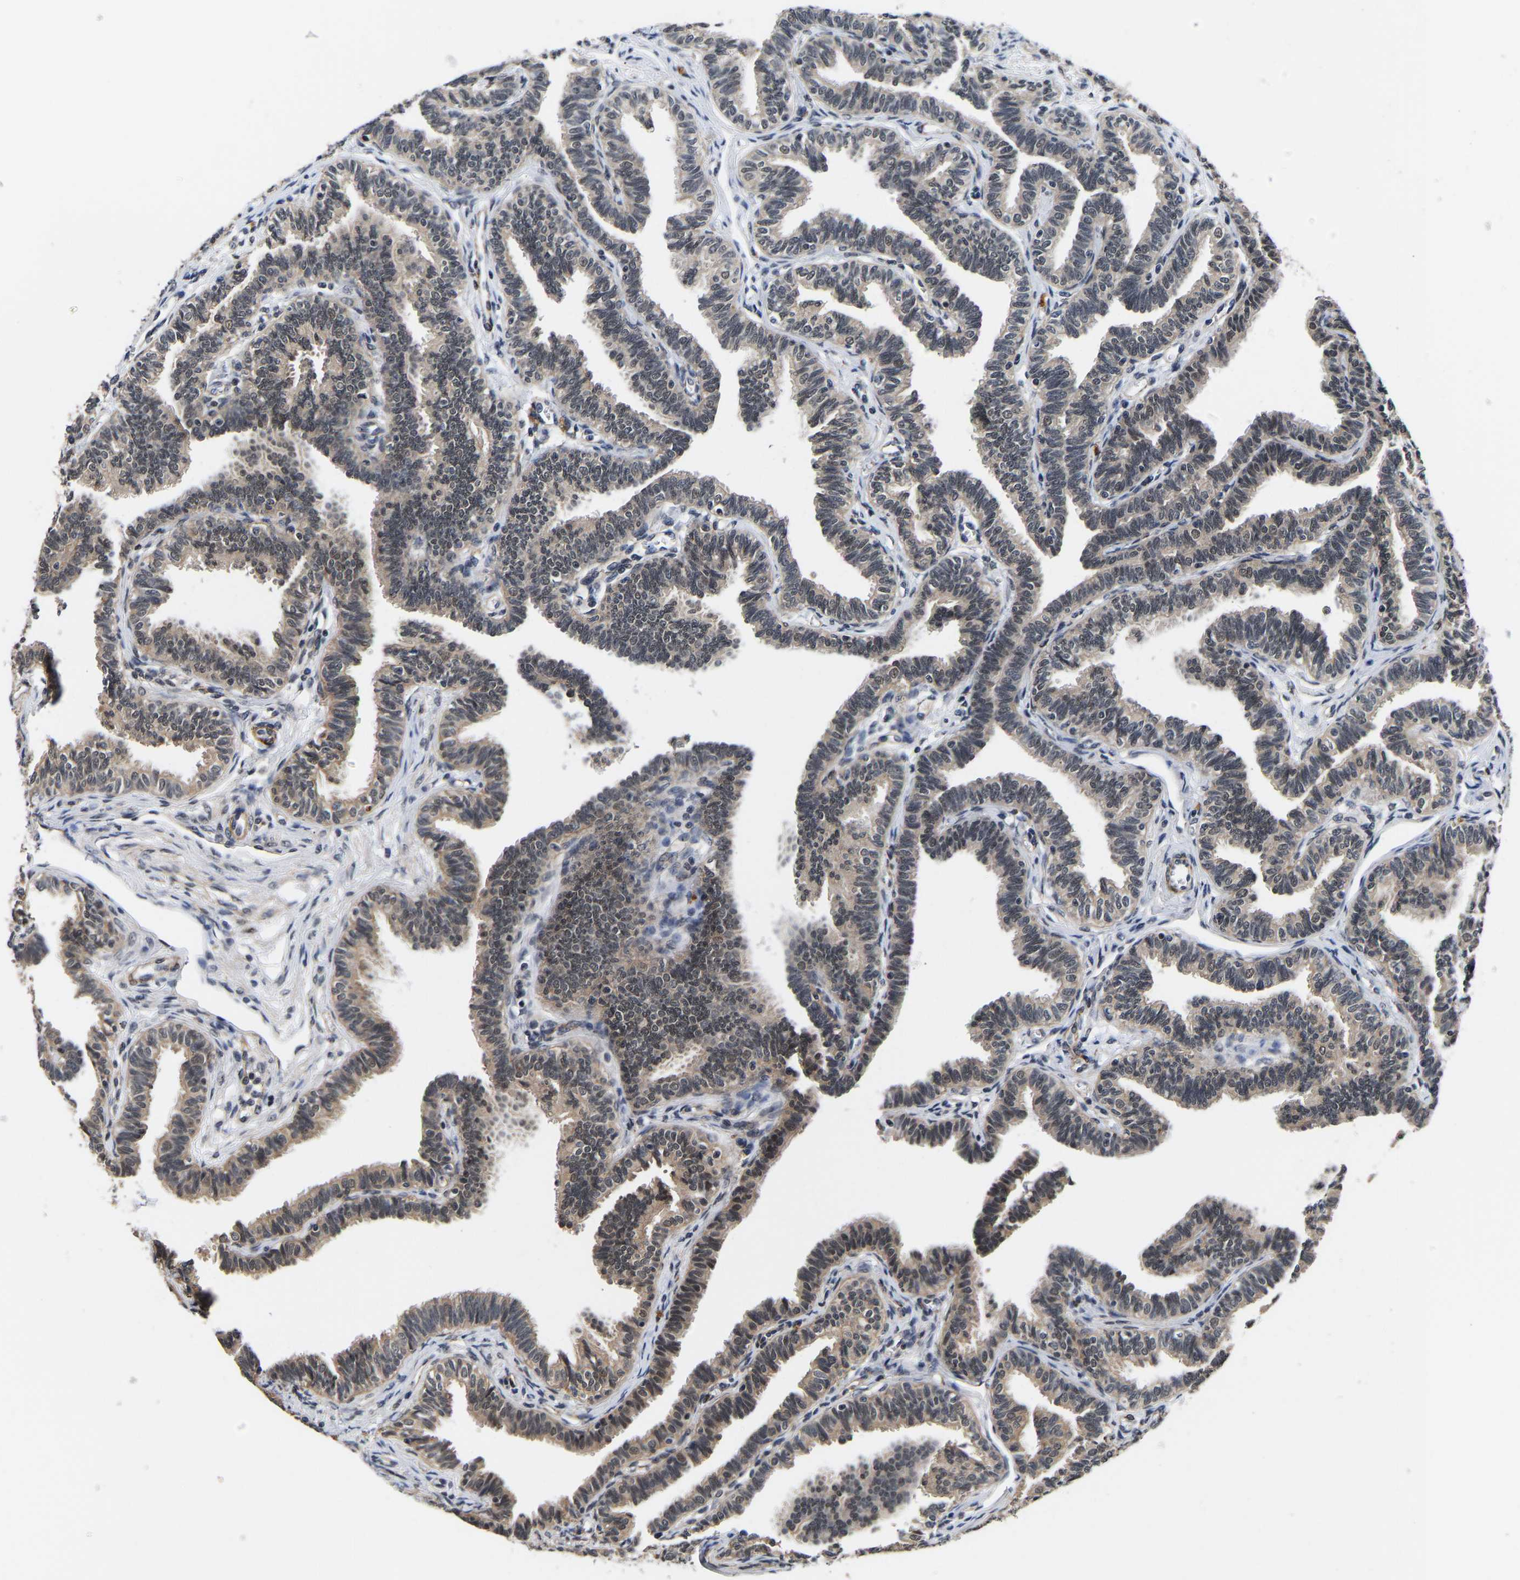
{"staining": {"intensity": "weak", "quantity": "25%-75%", "location": "cytoplasmic/membranous"}, "tissue": "fallopian tube", "cell_type": "Glandular cells", "image_type": "normal", "snomed": [{"axis": "morphology", "description": "Normal tissue, NOS"}, {"axis": "topography", "description": "Fallopian tube"}, {"axis": "topography", "description": "Ovary"}], "caption": "Immunohistochemical staining of benign fallopian tube demonstrates low levels of weak cytoplasmic/membranous staining in about 25%-75% of glandular cells.", "gene": "METTL16", "patient": {"sex": "female", "age": 23}}